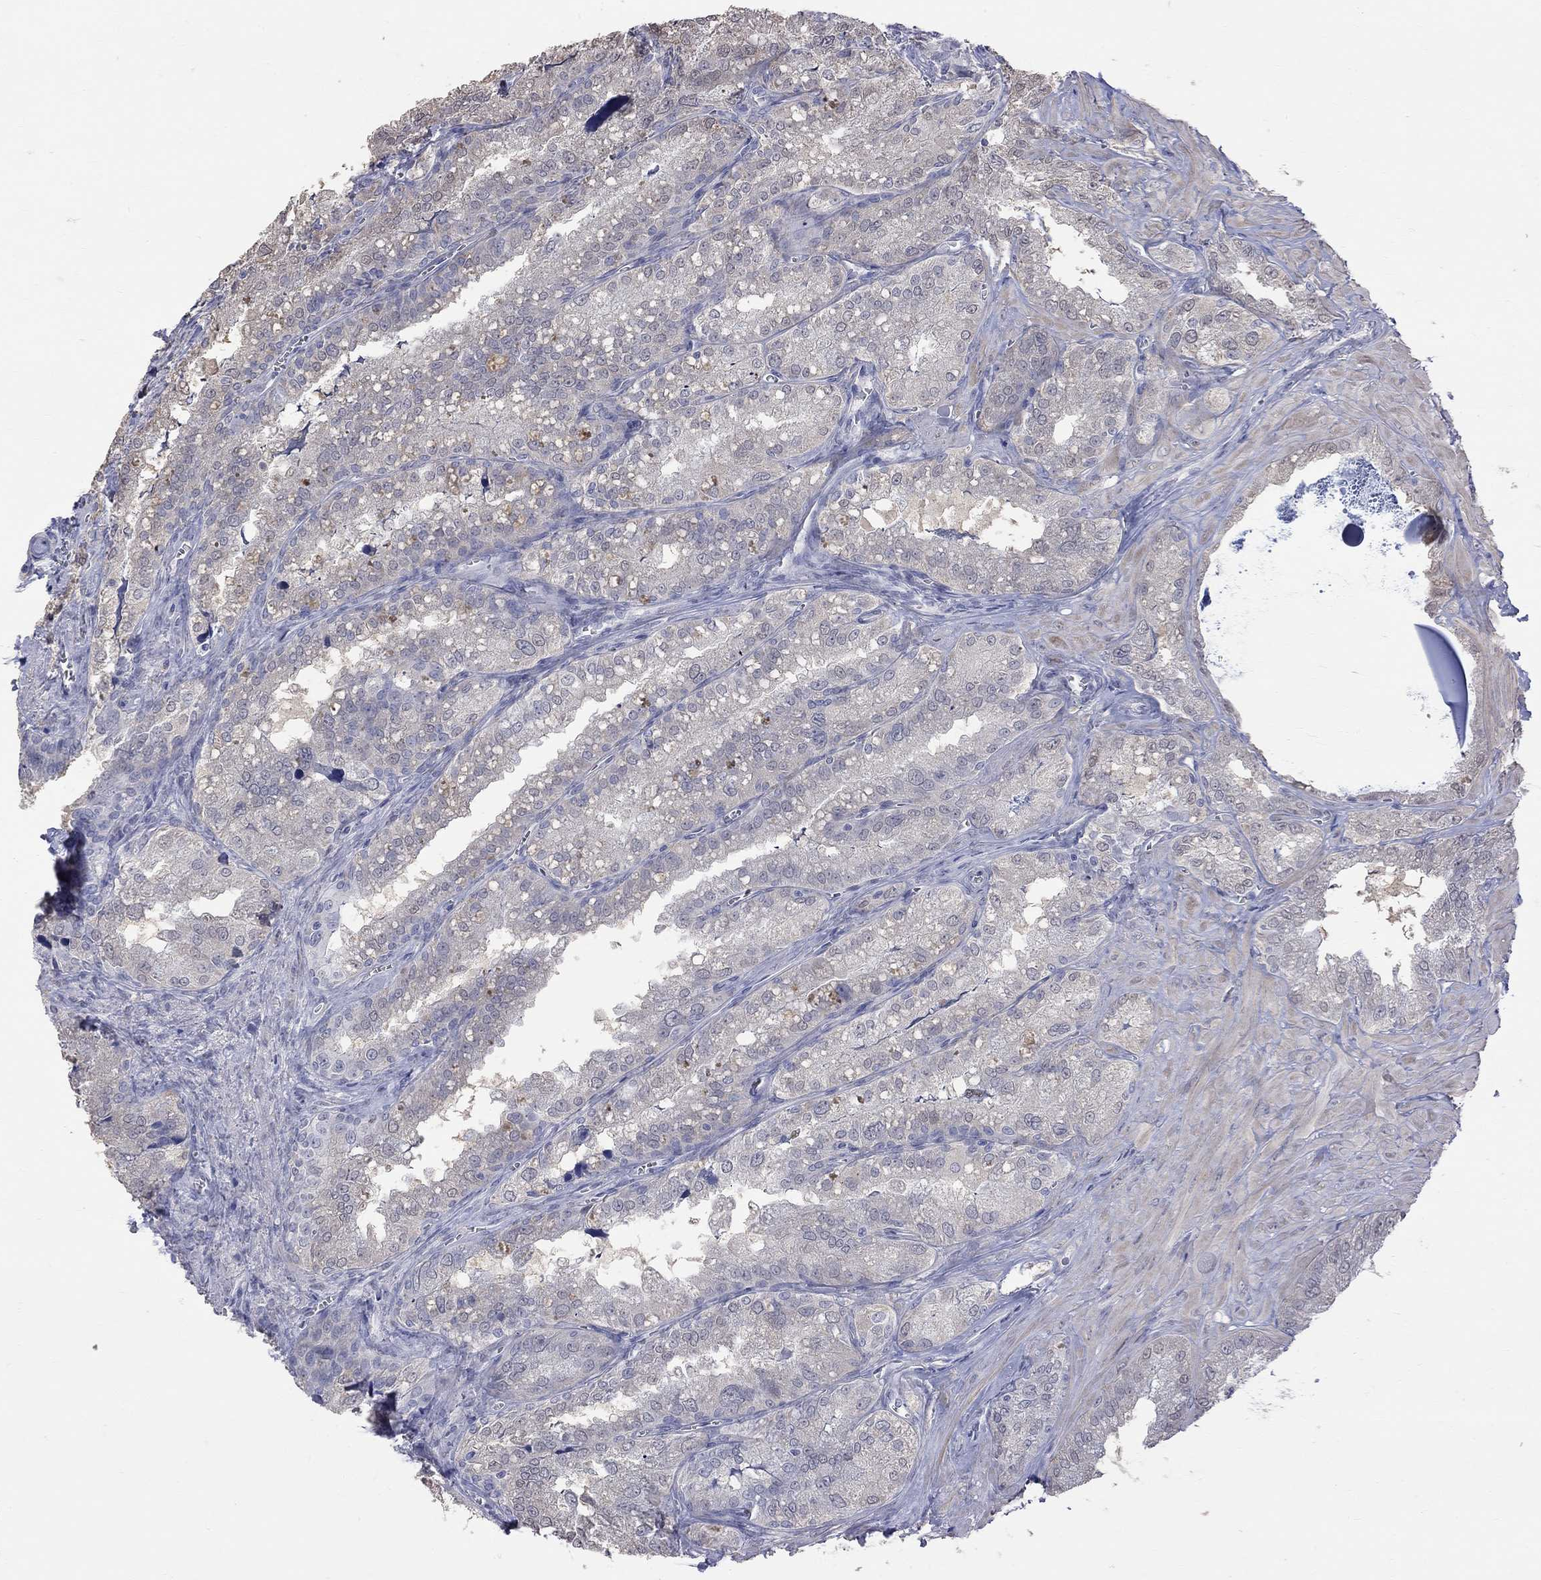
{"staining": {"intensity": "negative", "quantity": "none", "location": "none"}, "tissue": "seminal vesicle", "cell_type": "Glandular cells", "image_type": "normal", "snomed": [{"axis": "morphology", "description": "Normal tissue, NOS"}, {"axis": "topography", "description": "Seminal veicle"}], "caption": "DAB (3,3'-diaminobenzidine) immunohistochemical staining of normal human seminal vesicle reveals no significant staining in glandular cells.", "gene": "CKAP2", "patient": {"sex": "male", "age": 57}}